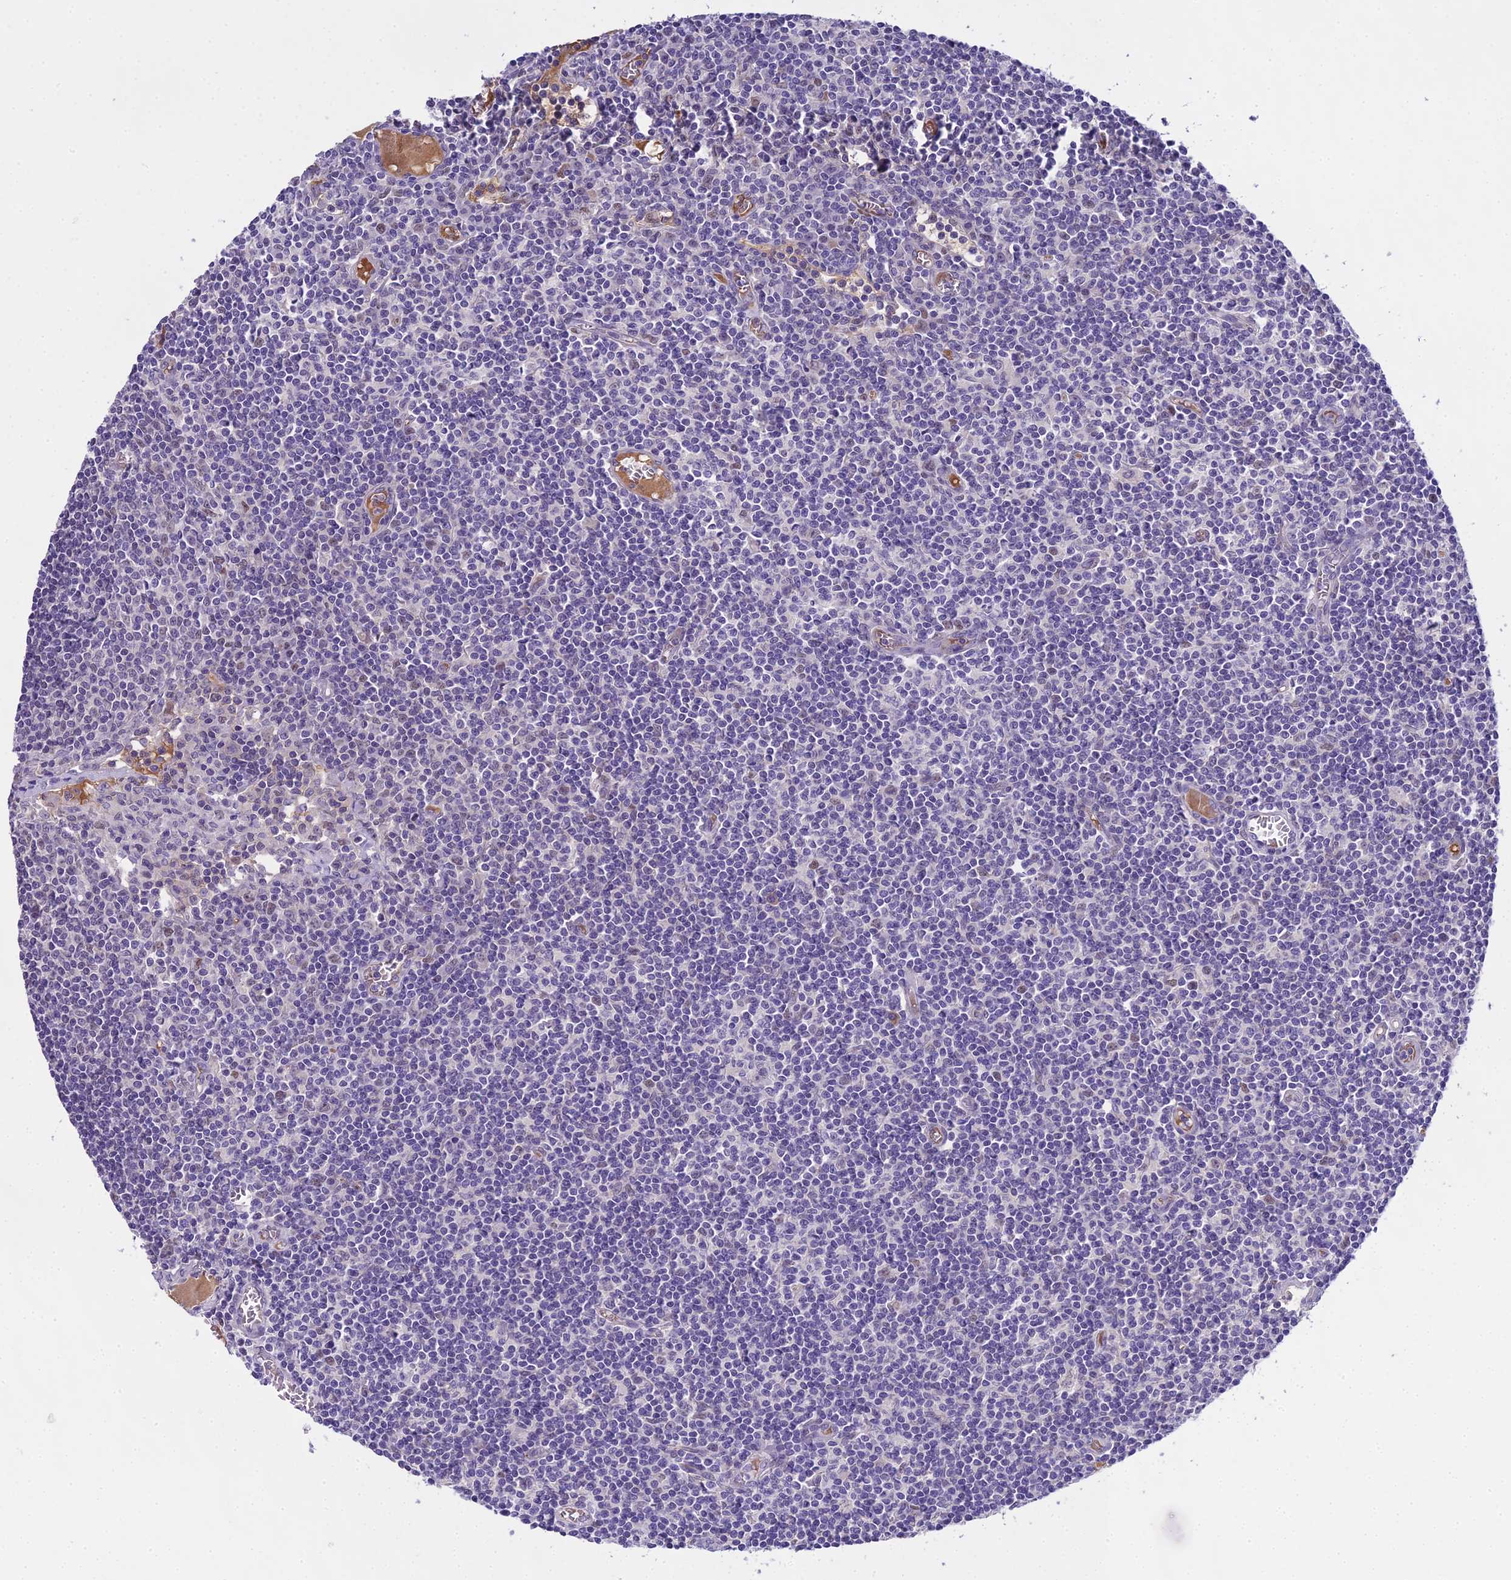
{"staining": {"intensity": "negative", "quantity": "none", "location": "none"}, "tissue": "lymph node", "cell_type": "Germinal center cells", "image_type": "normal", "snomed": [{"axis": "morphology", "description": "Normal tissue, NOS"}, {"axis": "topography", "description": "Lymph node"}], "caption": "Photomicrograph shows no protein expression in germinal center cells of normal lymph node. The staining was performed using DAB to visualize the protein expression in brown, while the nuclei were stained in blue with hematoxylin (Magnification: 20x).", "gene": "MAT2A", "patient": {"sex": "female", "age": 55}}